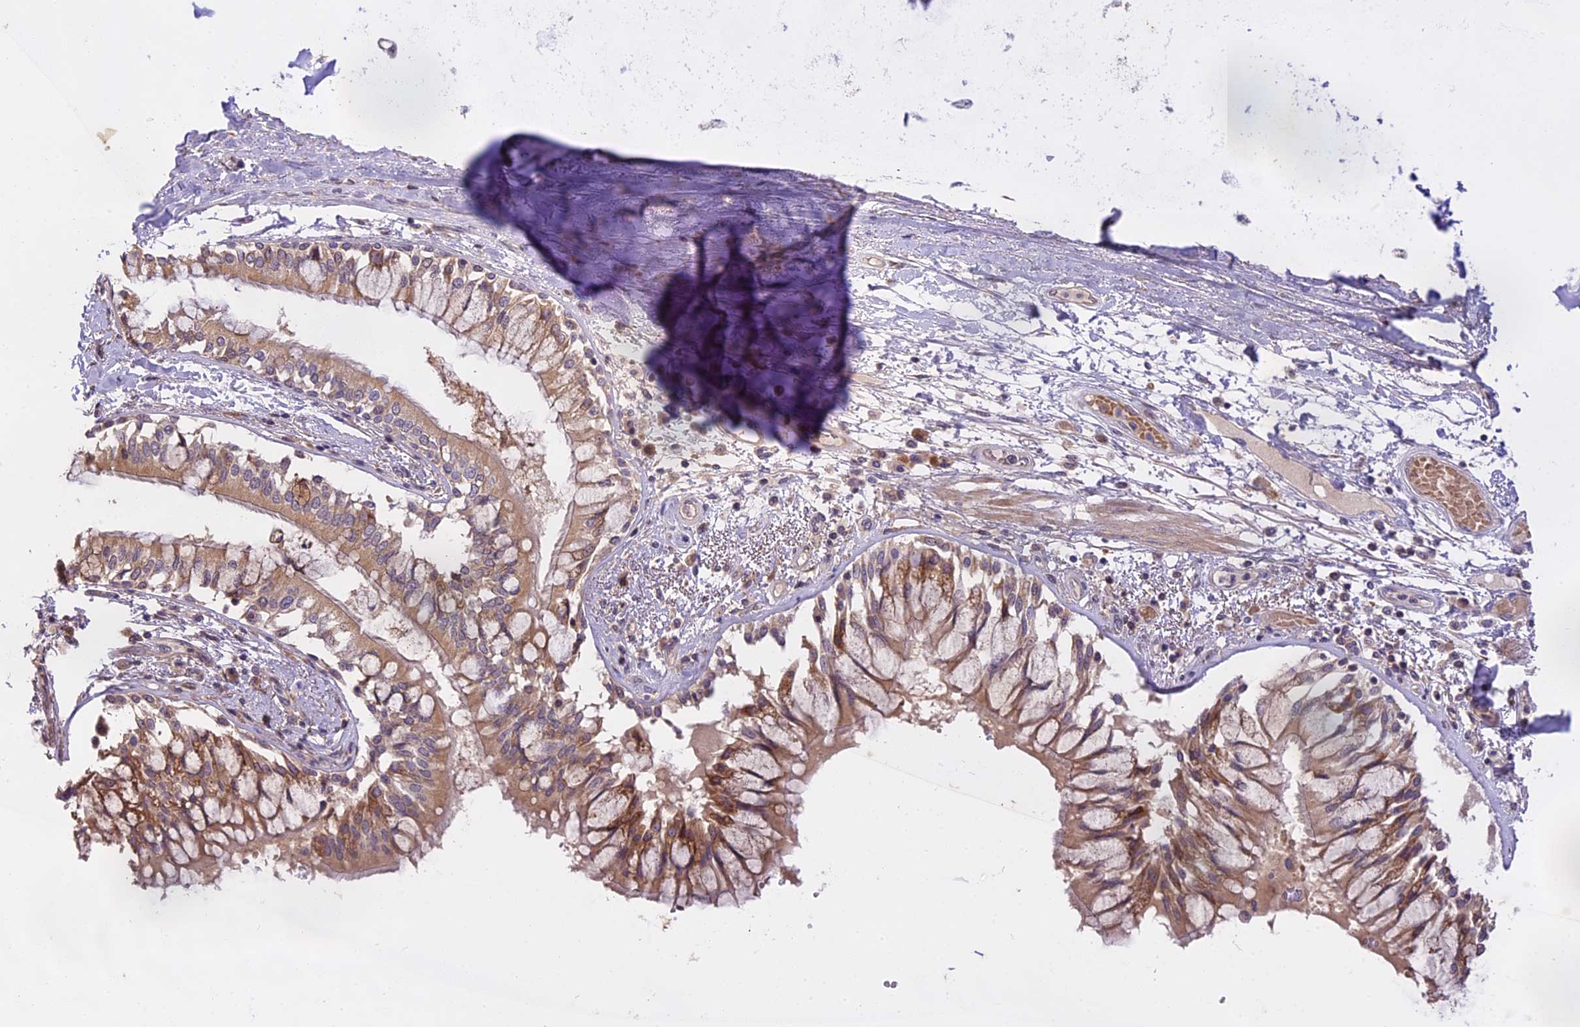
{"staining": {"intensity": "weak", "quantity": "<25%", "location": "cytoplasmic/membranous"}, "tissue": "adipose tissue", "cell_type": "Adipocytes", "image_type": "normal", "snomed": [{"axis": "morphology", "description": "Normal tissue, NOS"}, {"axis": "topography", "description": "Cartilage tissue"}, {"axis": "topography", "description": "Bronchus"}, {"axis": "topography", "description": "Lung"}, {"axis": "topography", "description": "Peripheral nerve tissue"}], "caption": "An immunohistochemistry (IHC) image of benign adipose tissue is shown. There is no staining in adipocytes of adipose tissue. (DAB (3,3'-diaminobenzidine) IHC with hematoxylin counter stain).", "gene": "MEMO1", "patient": {"sex": "female", "age": 49}}